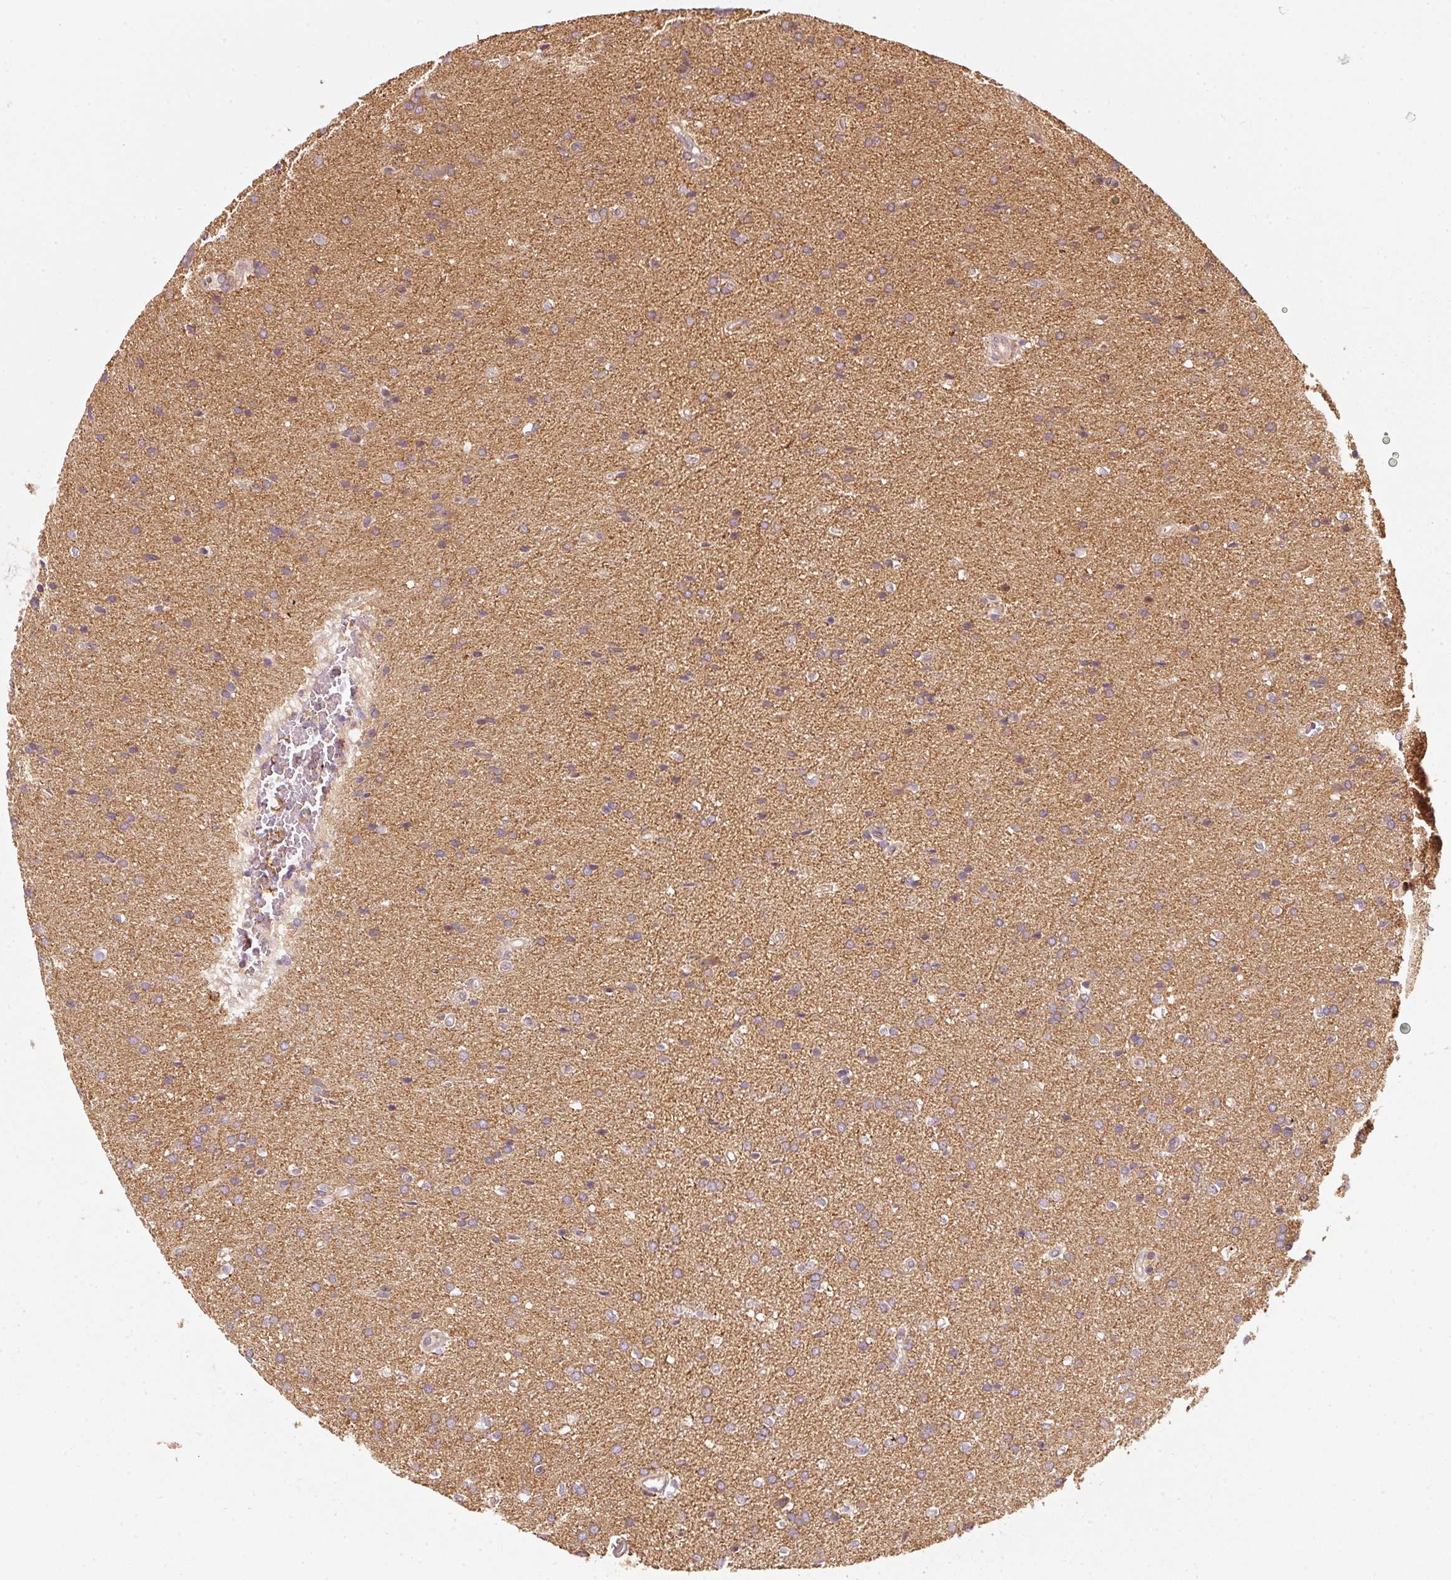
{"staining": {"intensity": "weak", "quantity": "25%-75%", "location": "cytoplasmic/membranous"}, "tissue": "glioma", "cell_type": "Tumor cells", "image_type": "cancer", "snomed": [{"axis": "morphology", "description": "Glioma, malignant, Low grade"}, {"axis": "topography", "description": "Brain"}], "caption": "Tumor cells reveal weak cytoplasmic/membranous expression in approximately 25%-75% of cells in malignant low-grade glioma. (Stains: DAB (3,3'-diaminobenzidine) in brown, nuclei in blue, Microscopy: brightfield microscopy at high magnification).", "gene": "IQGAP2", "patient": {"sex": "female", "age": 34}}